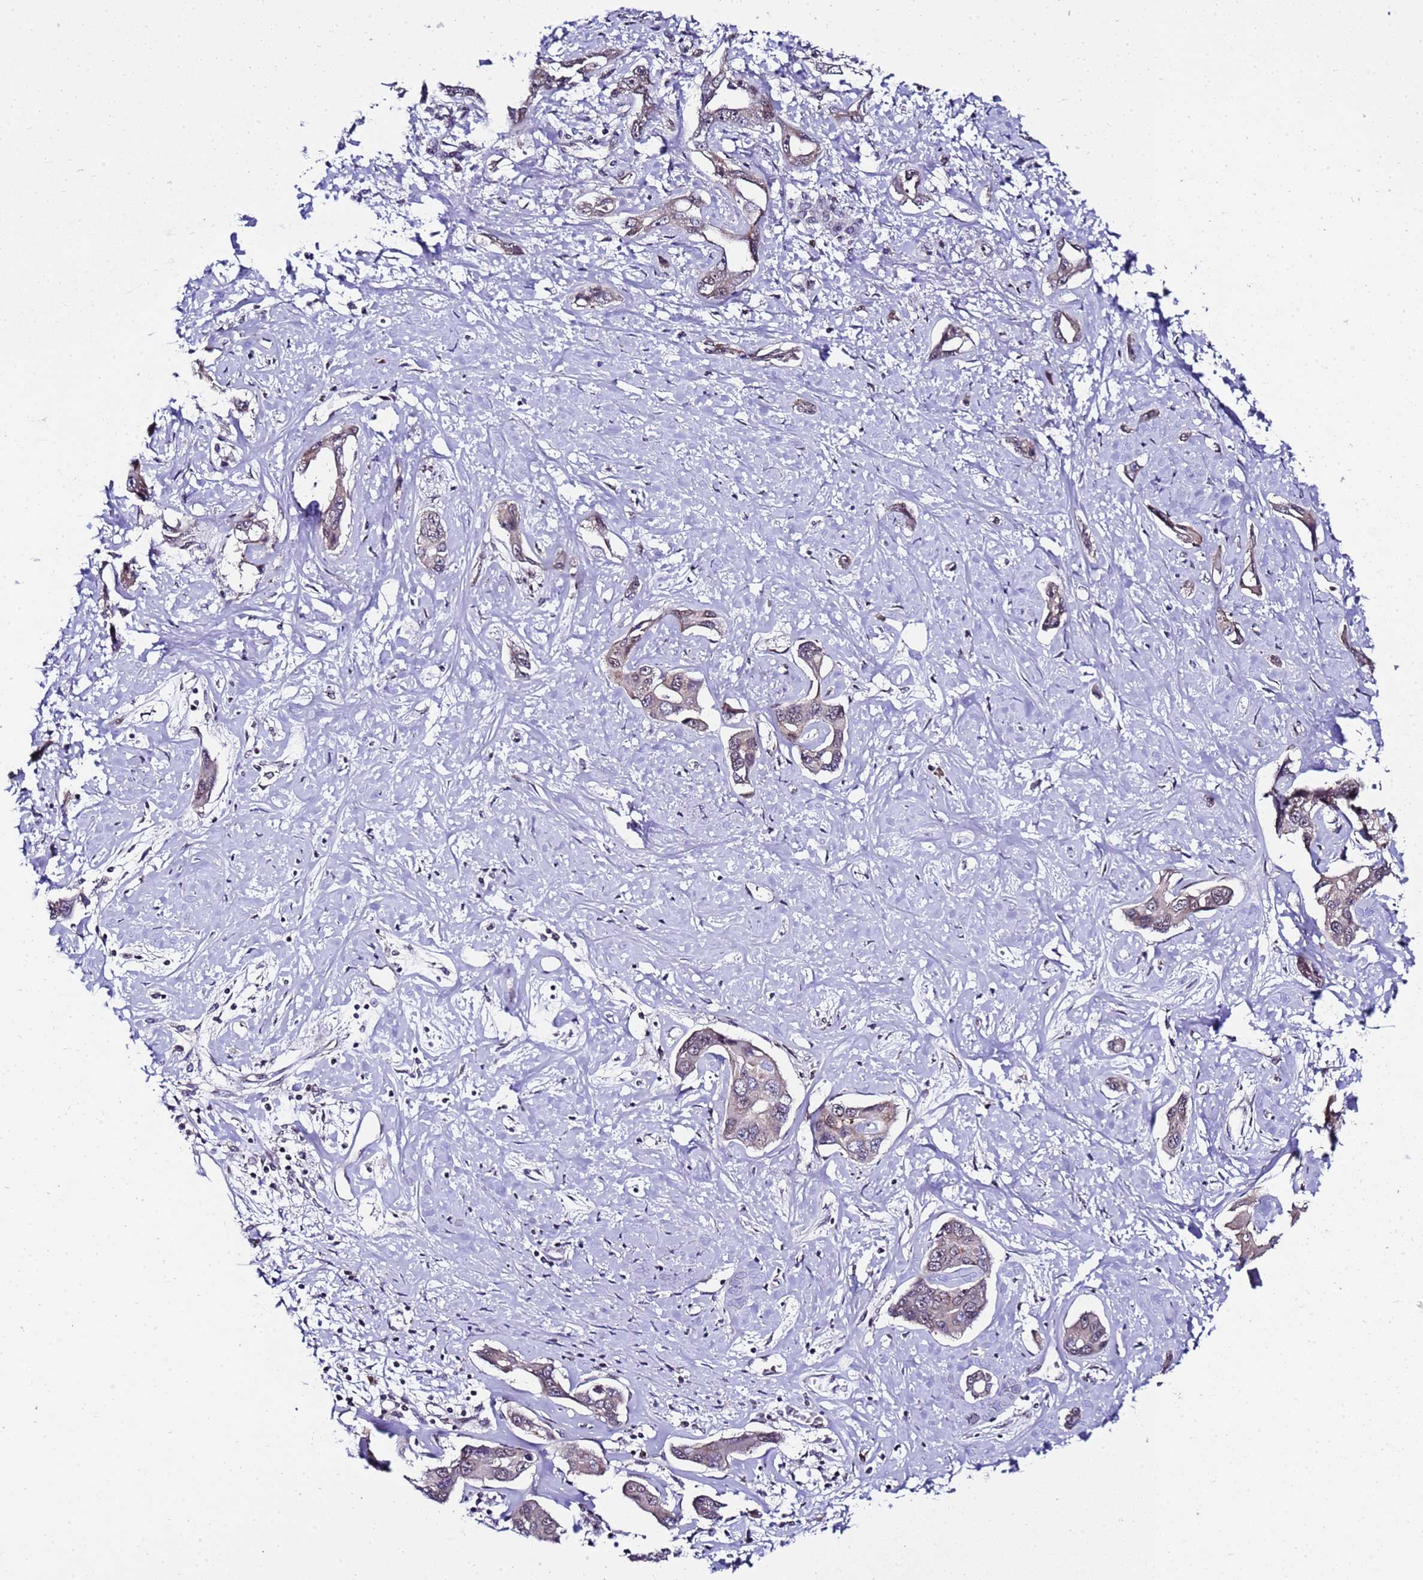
{"staining": {"intensity": "weak", "quantity": "25%-75%", "location": "cytoplasmic/membranous"}, "tissue": "liver cancer", "cell_type": "Tumor cells", "image_type": "cancer", "snomed": [{"axis": "morphology", "description": "Cholangiocarcinoma"}, {"axis": "topography", "description": "Liver"}], "caption": "Immunohistochemical staining of human liver cholangiocarcinoma displays weak cytoplasmic/membranous protein expression in about 25%-75% of tumor cells.", "gene": "C19orf47", "patient": {"sex": "male", "age": 59}}